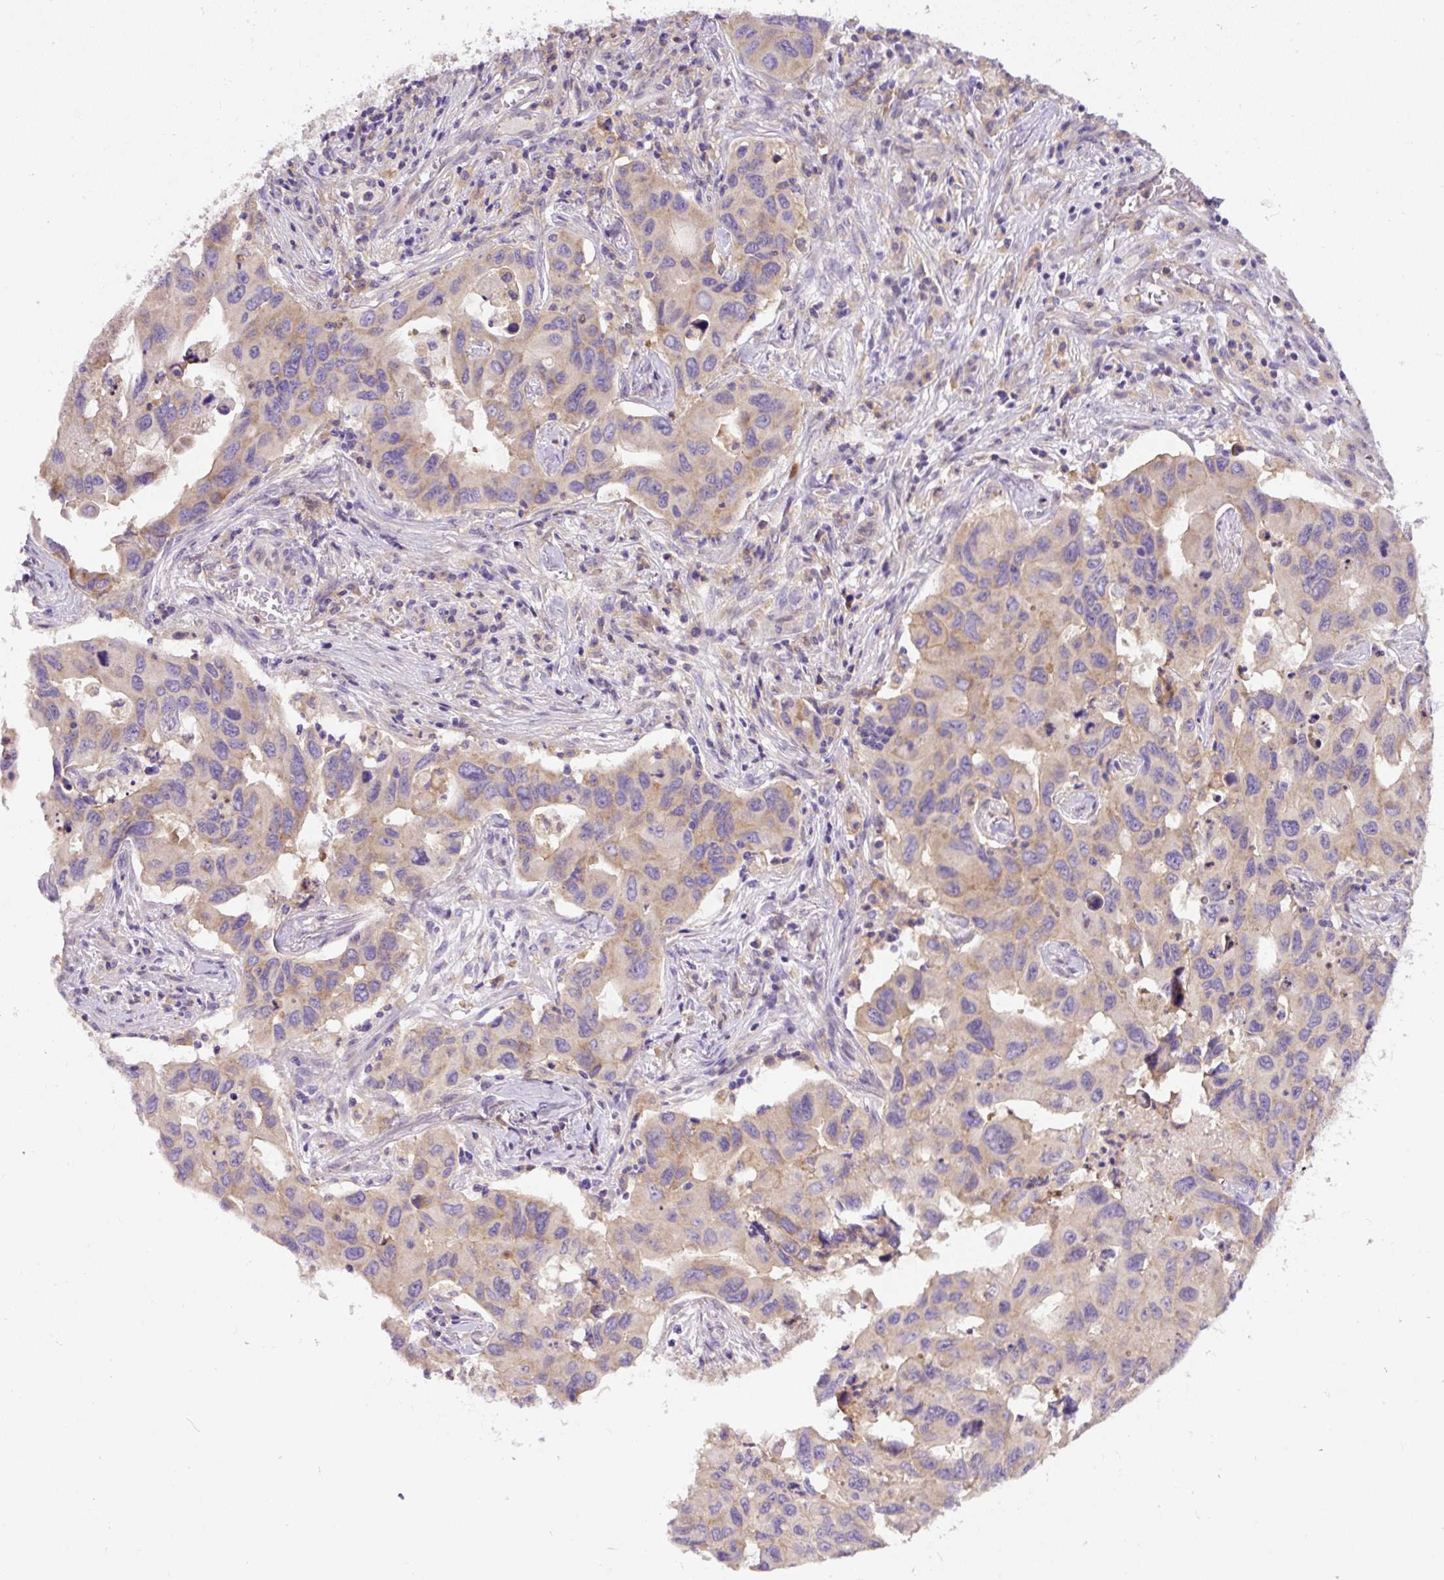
{"staining": {"intensity": "weak", "quantity": "25%-75%", "location": "cytoplasmic/membranous"}, "tissue": "lung cancer", "cell_type": "Tumor cells", "image_type": "cancer", "snomed": [{"axis": "morphology", "description": "Adenocarcinoma, NOS"}, {"axis": "topography", "description": "Lung"}], "caption": "Immunohistochemical staining of adenocarcinoma (lung) demonstrates low levels of weak cytoplasmic/membranous protein positivity in approximately 25%-75% of tumor cells.", "gene": "DAPK1", "patient": {"sex": "male", "age": 64}}